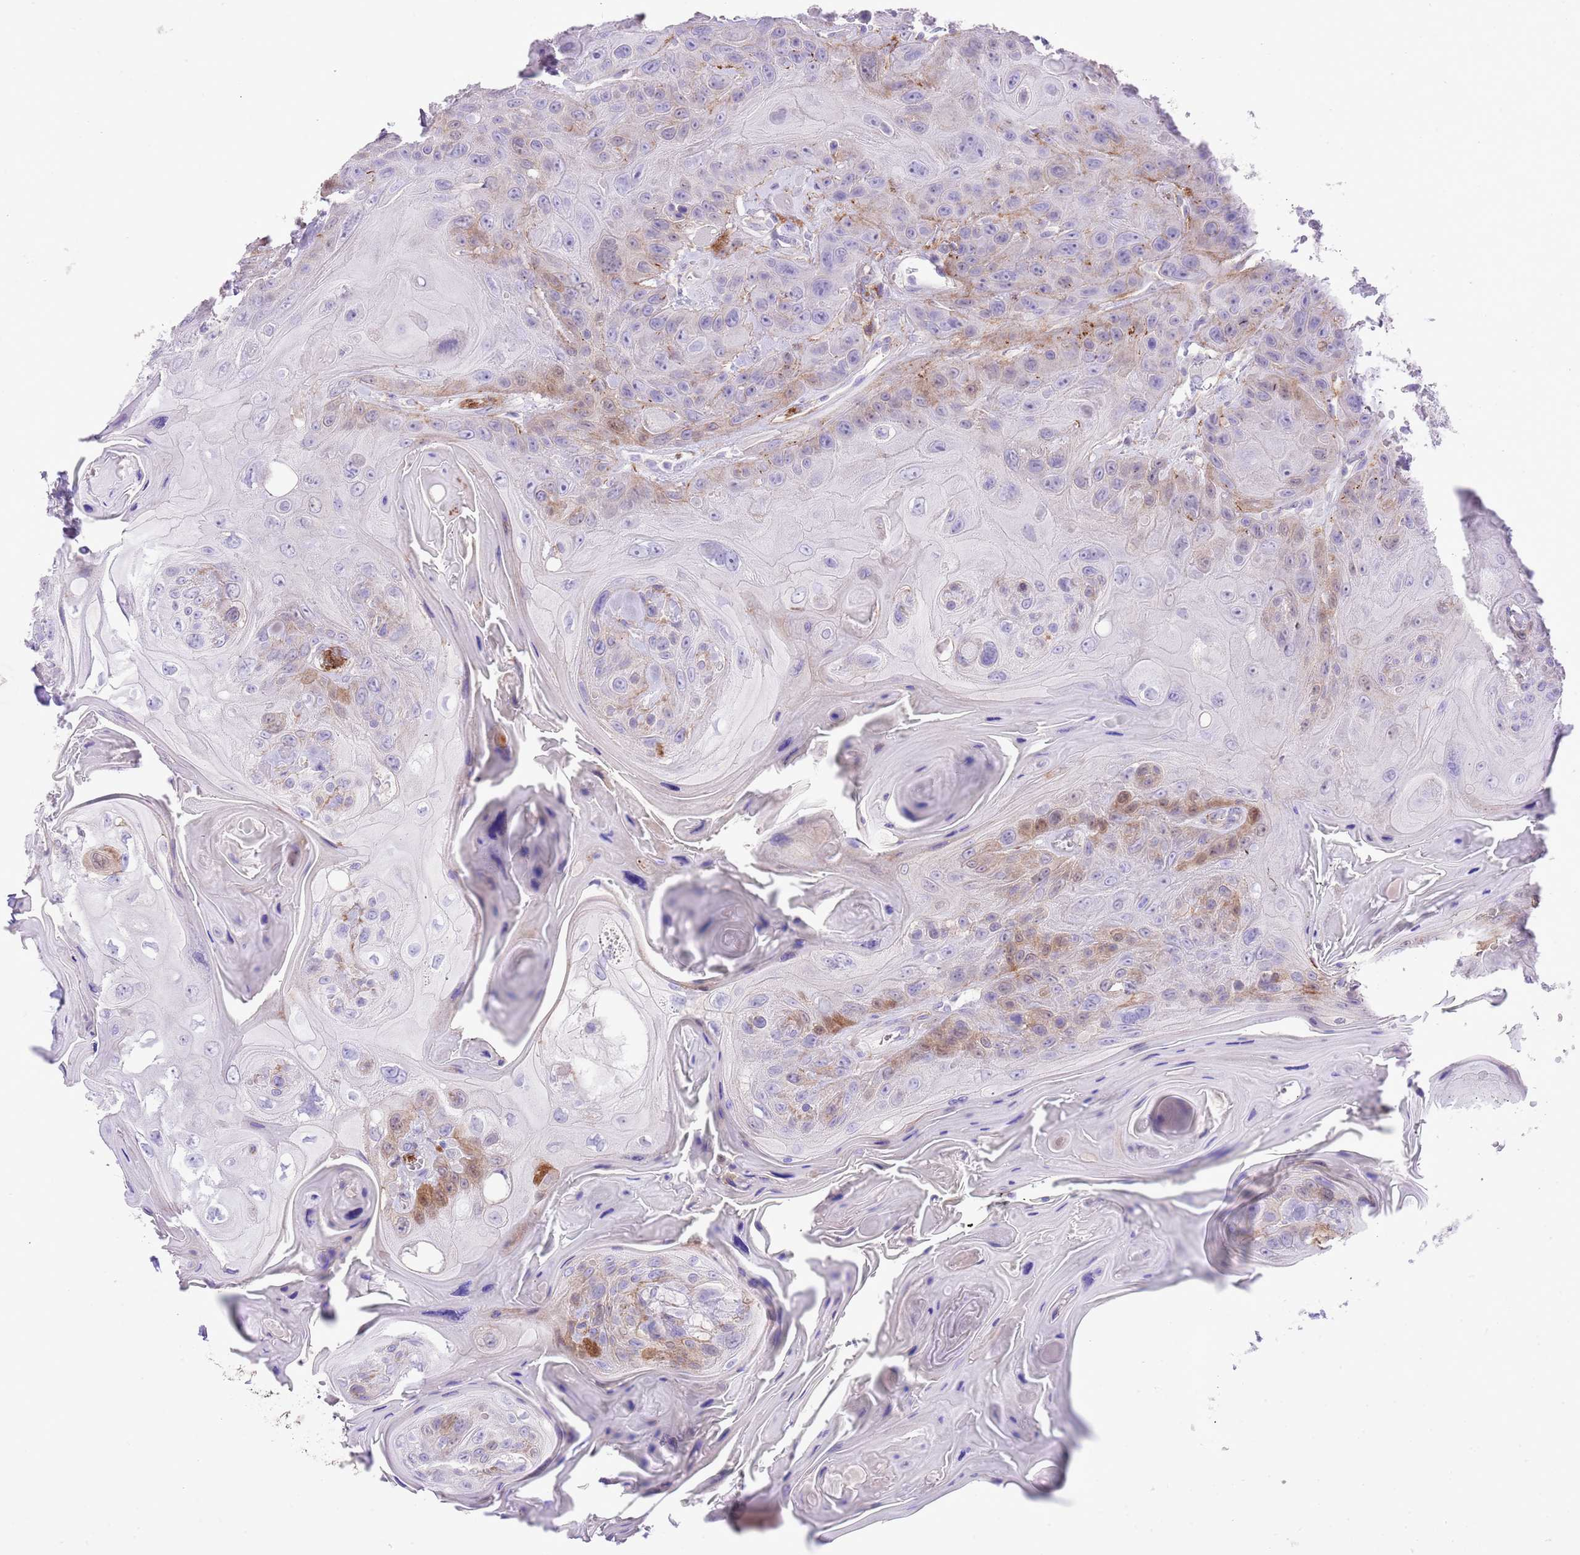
{"staining": {"intensity": "negative", "quantity": "none", "location": "none"}, "tissue": "head and neck cancer", "cell_type": "Tumor cells", "image_type": "cancer", "snomed": [{"axis": "morphology", "description": "Squamous cell carcinoma, NOS"}, {"axis": "topography", "description": "Head-Neck"}], "caption": "Tumor cells are negative for brown protein staining in head and neck cancer (squamous cell carcinoma). (Immunohistochemistry, brightfield microscopy, high magnification).", "gene": "ALDH3A1", "patient": {"sex": "female", "age": 59}}